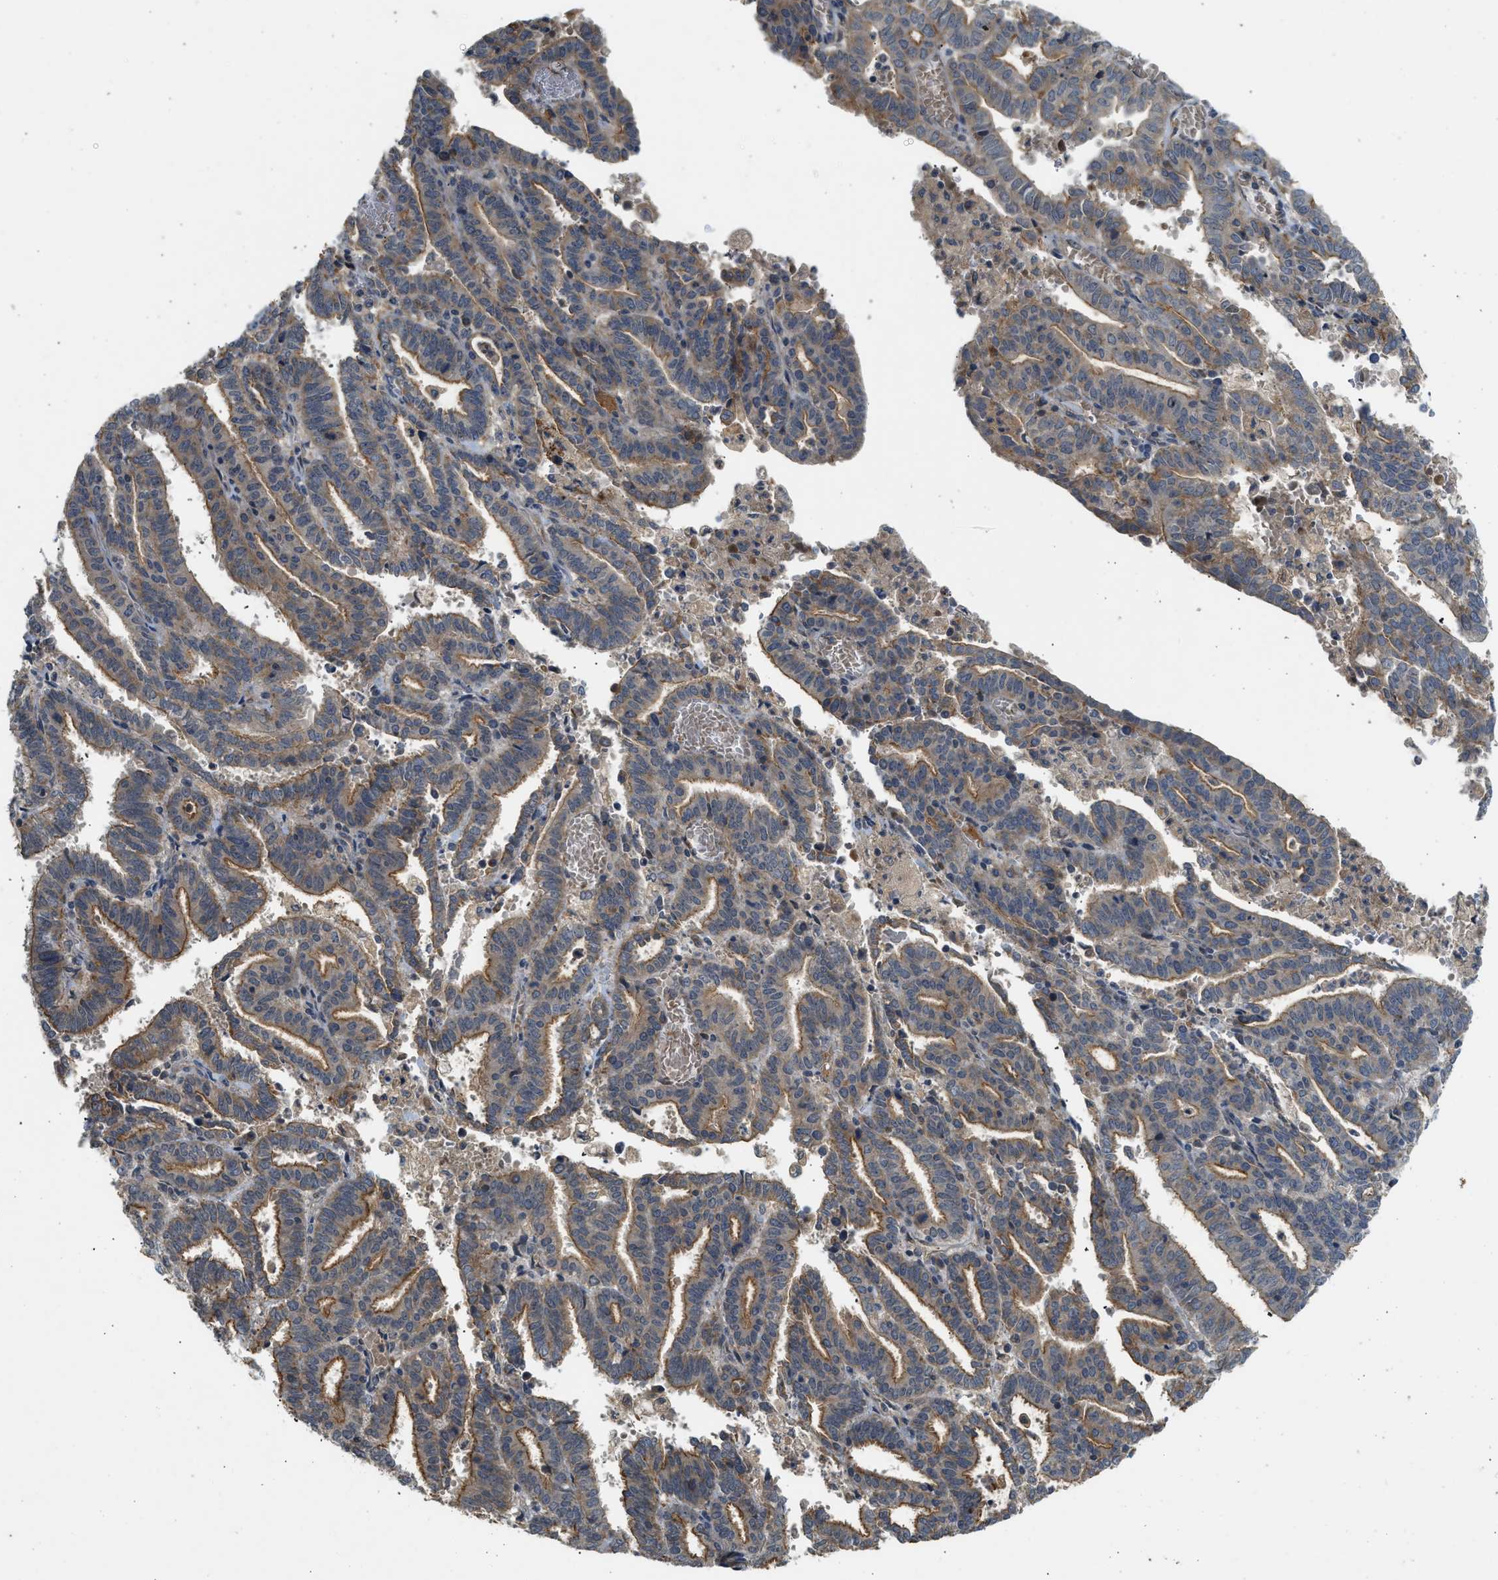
{"staining": {"intensity": "strong", "quantity": "25%-75%", "location": "cytoplasmic/membranous"}, "tissue": "endometrial cancer", "cell_type": "Tumor cells", "image_type": "cancer", "snomed": [{"axis": "morphology", "description": "Adenocarcinoma, NOS"}, {"axis": "topography", "description": "Uterus"}], "caption": "Endometrial cancer stained with immunohistochemistry (IHC) displays strong cytoplasmic/membranous positivity in approximately 25%-75% of tumor cells.", "gene": "ADCY8", "patient": {"sex": "female", "age": 83}}